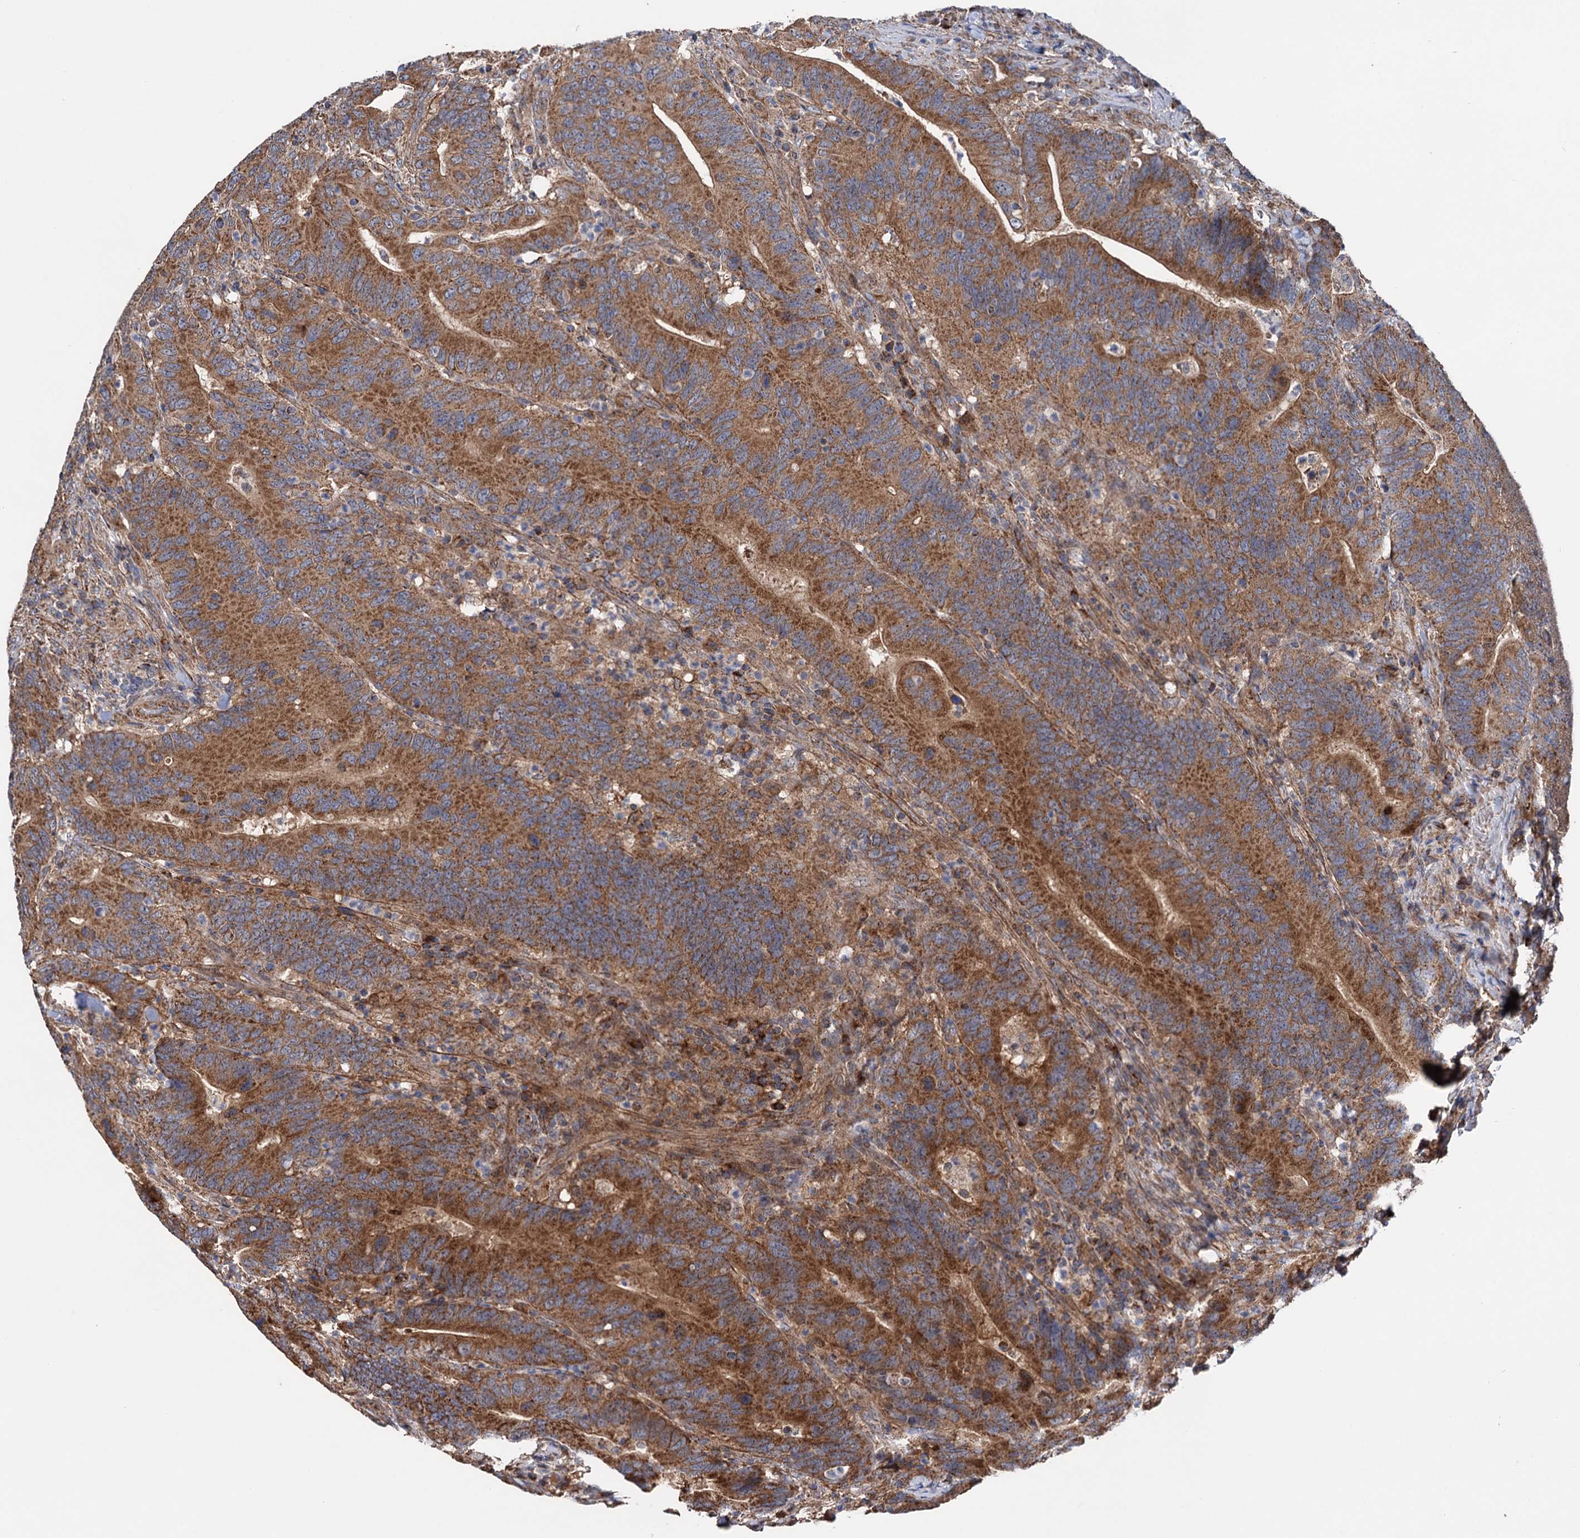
{"staining": {"intensity": "moderate", "quantity": ">75%", "location": "cytoplasmic/membranous"}, "tissue": "colorectal cancer", "cell_type": "Tumor cells", "image_type": "cancer", "snomed": [{"axis": "morphology", "description": "Adenocarcinoma, NOS"}, {"axis": "topography", "description": "Colon"}], "caption": "This image exhibits adenocarcinoma (colorectal) stained with immunohistochemistry to label a protein in brown. The cytoplasmic/membranous of tumor cells show moderate positivity for the protein. Nuclei are counter-stained blue.", "gene": "SUCLA2", "patient": {"sex": "female", "age": 66}}